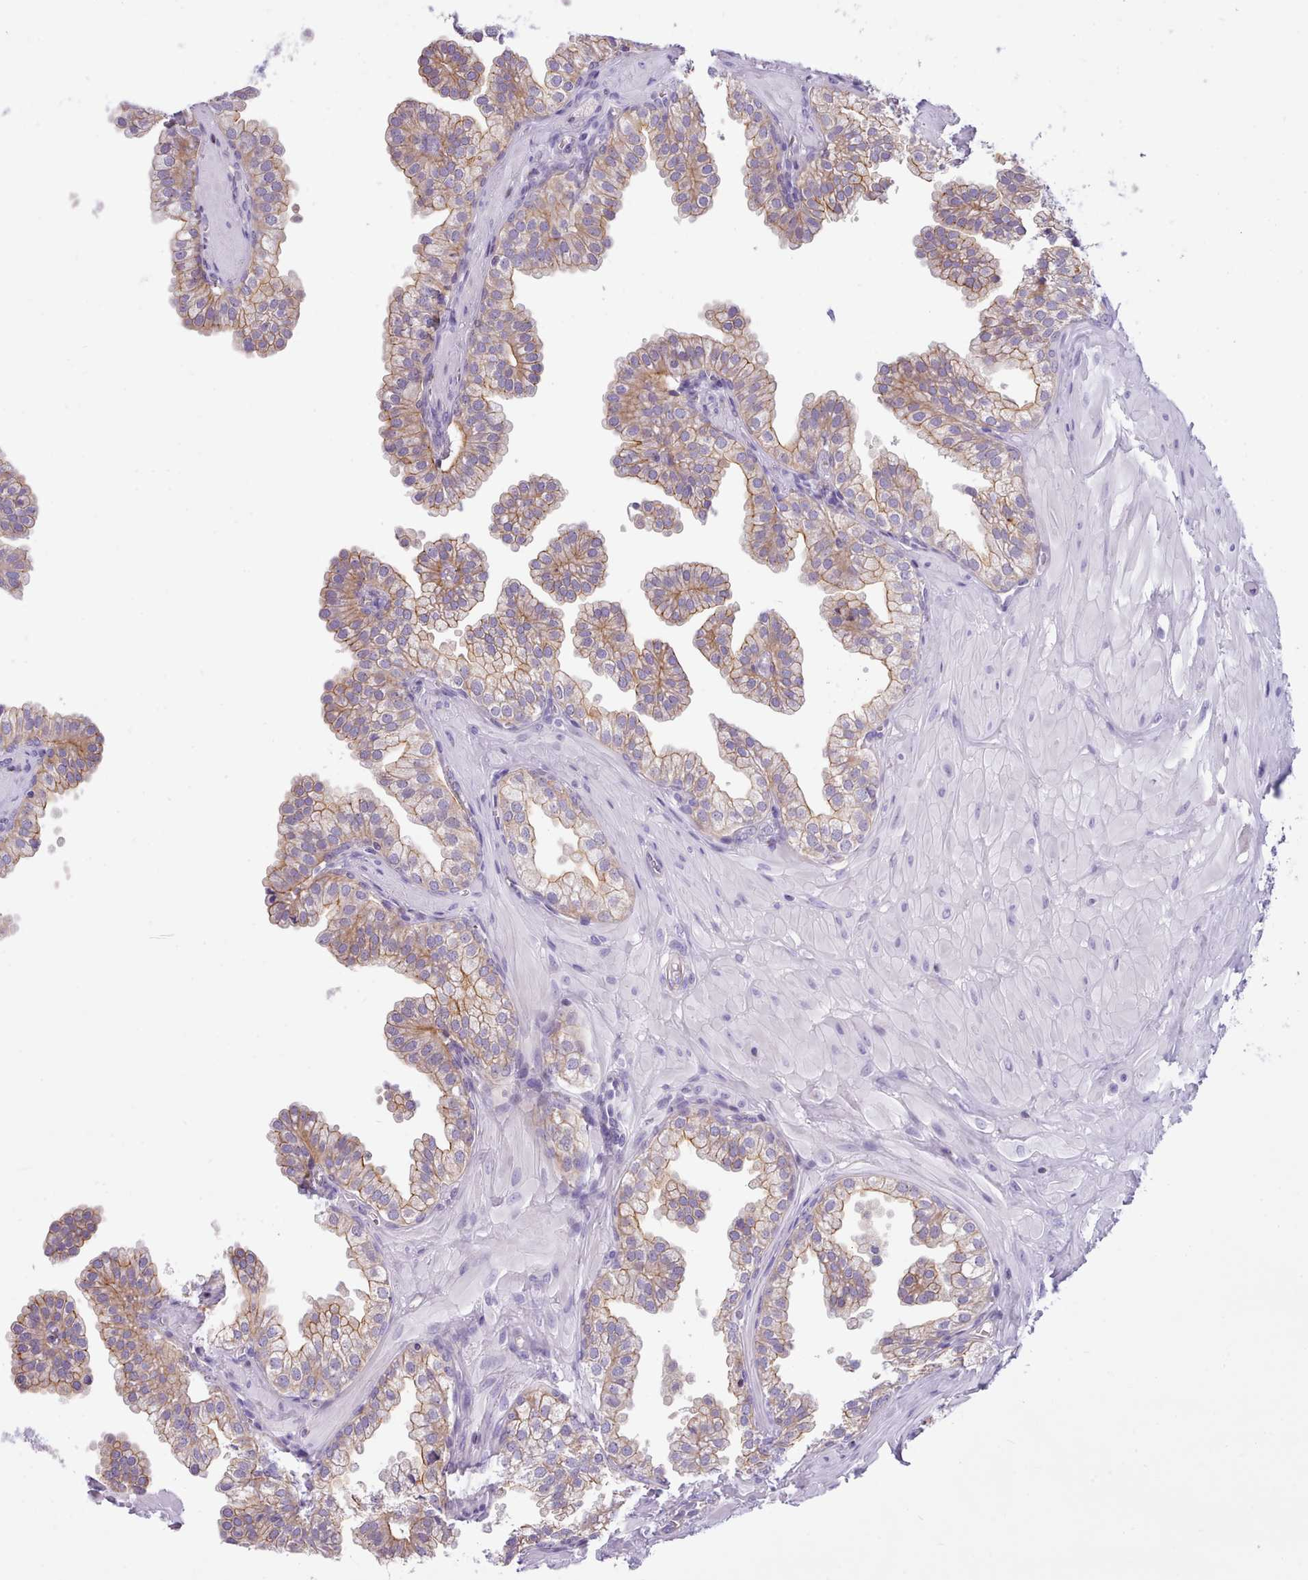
{"staining": {"intensity": "moderate", "quantity": "25%-75%", "location": "cytoplasmic/membranous"}, "tissue": "prostate", "cell_type": "Glandular cells", "image_type": "normal", "snomed": [{"axis": "morphology", "description": "Normal tissue, NOS"}, {"axis": "topography", "description": "Prostate"}, {"axis": "topography", "description": "Peripheral nerve tissue"}], "caption": "The histopathology image displays staining of unremarkable prostate, revealing moderate cytoplasmic/membranous protein positivity (brown color) within glandular cells.", "gene": "CYP2A13", "patient": {"sex": "male", "age": 55}}